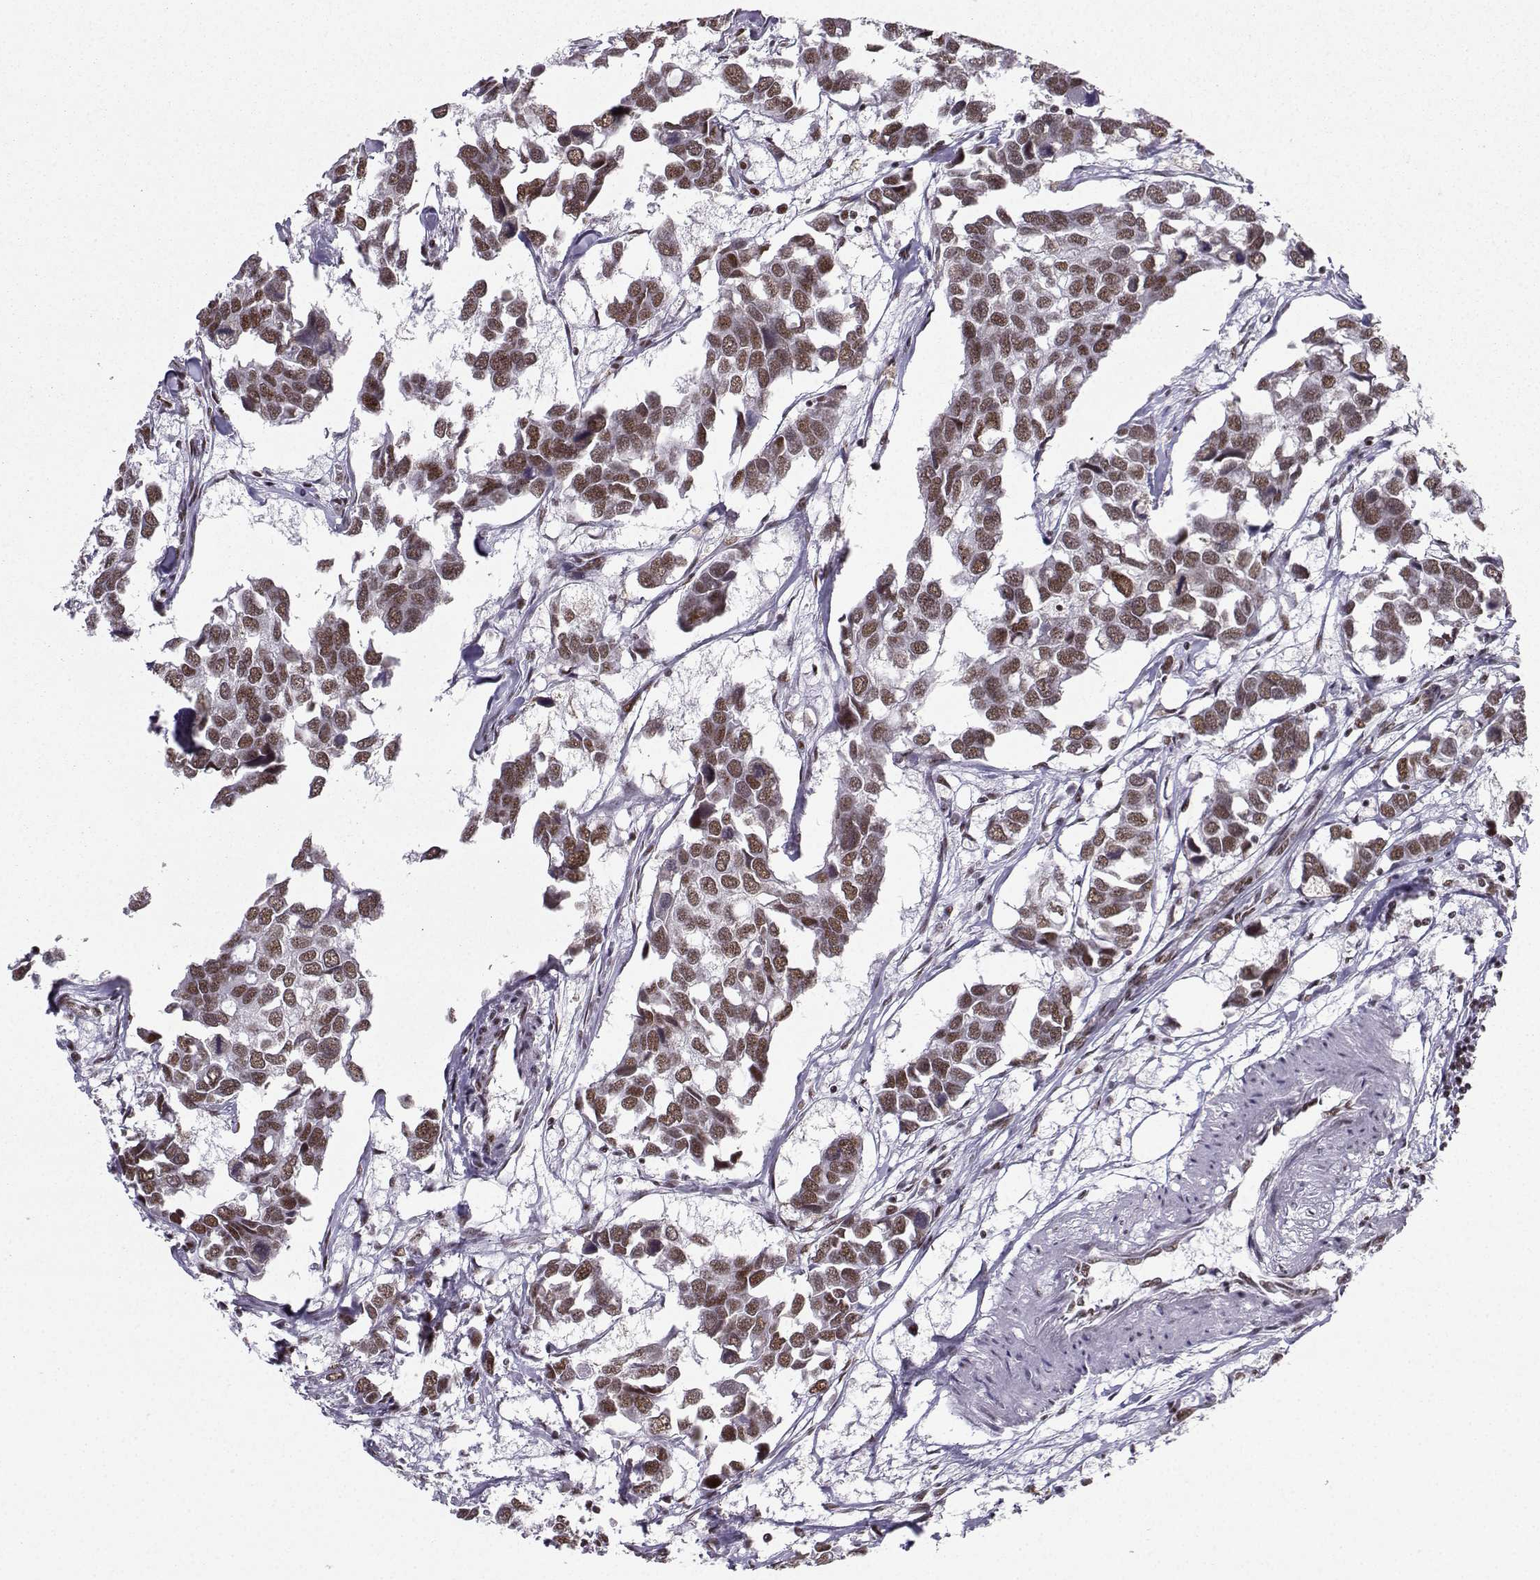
{"staining": {"intensity": "strong", "quantity": "25%-75%", "location": "nuclear"}, "tissue": "breast cancer", "cell_type": "Tumor cells", "image_type": "cancer", "snomed": [{"axis": "morphology", "description": "Duct carcinoma"}, {"axis": "topography", "description": "Breast"}], "caption": "Human breast cancer stained for a protein (brown) exhibits strong nuclear positive positivity in about 25%-75% of tumor cells.", "gene": "SNRPB2", "patient": {"sex": "female", "age": 83}}